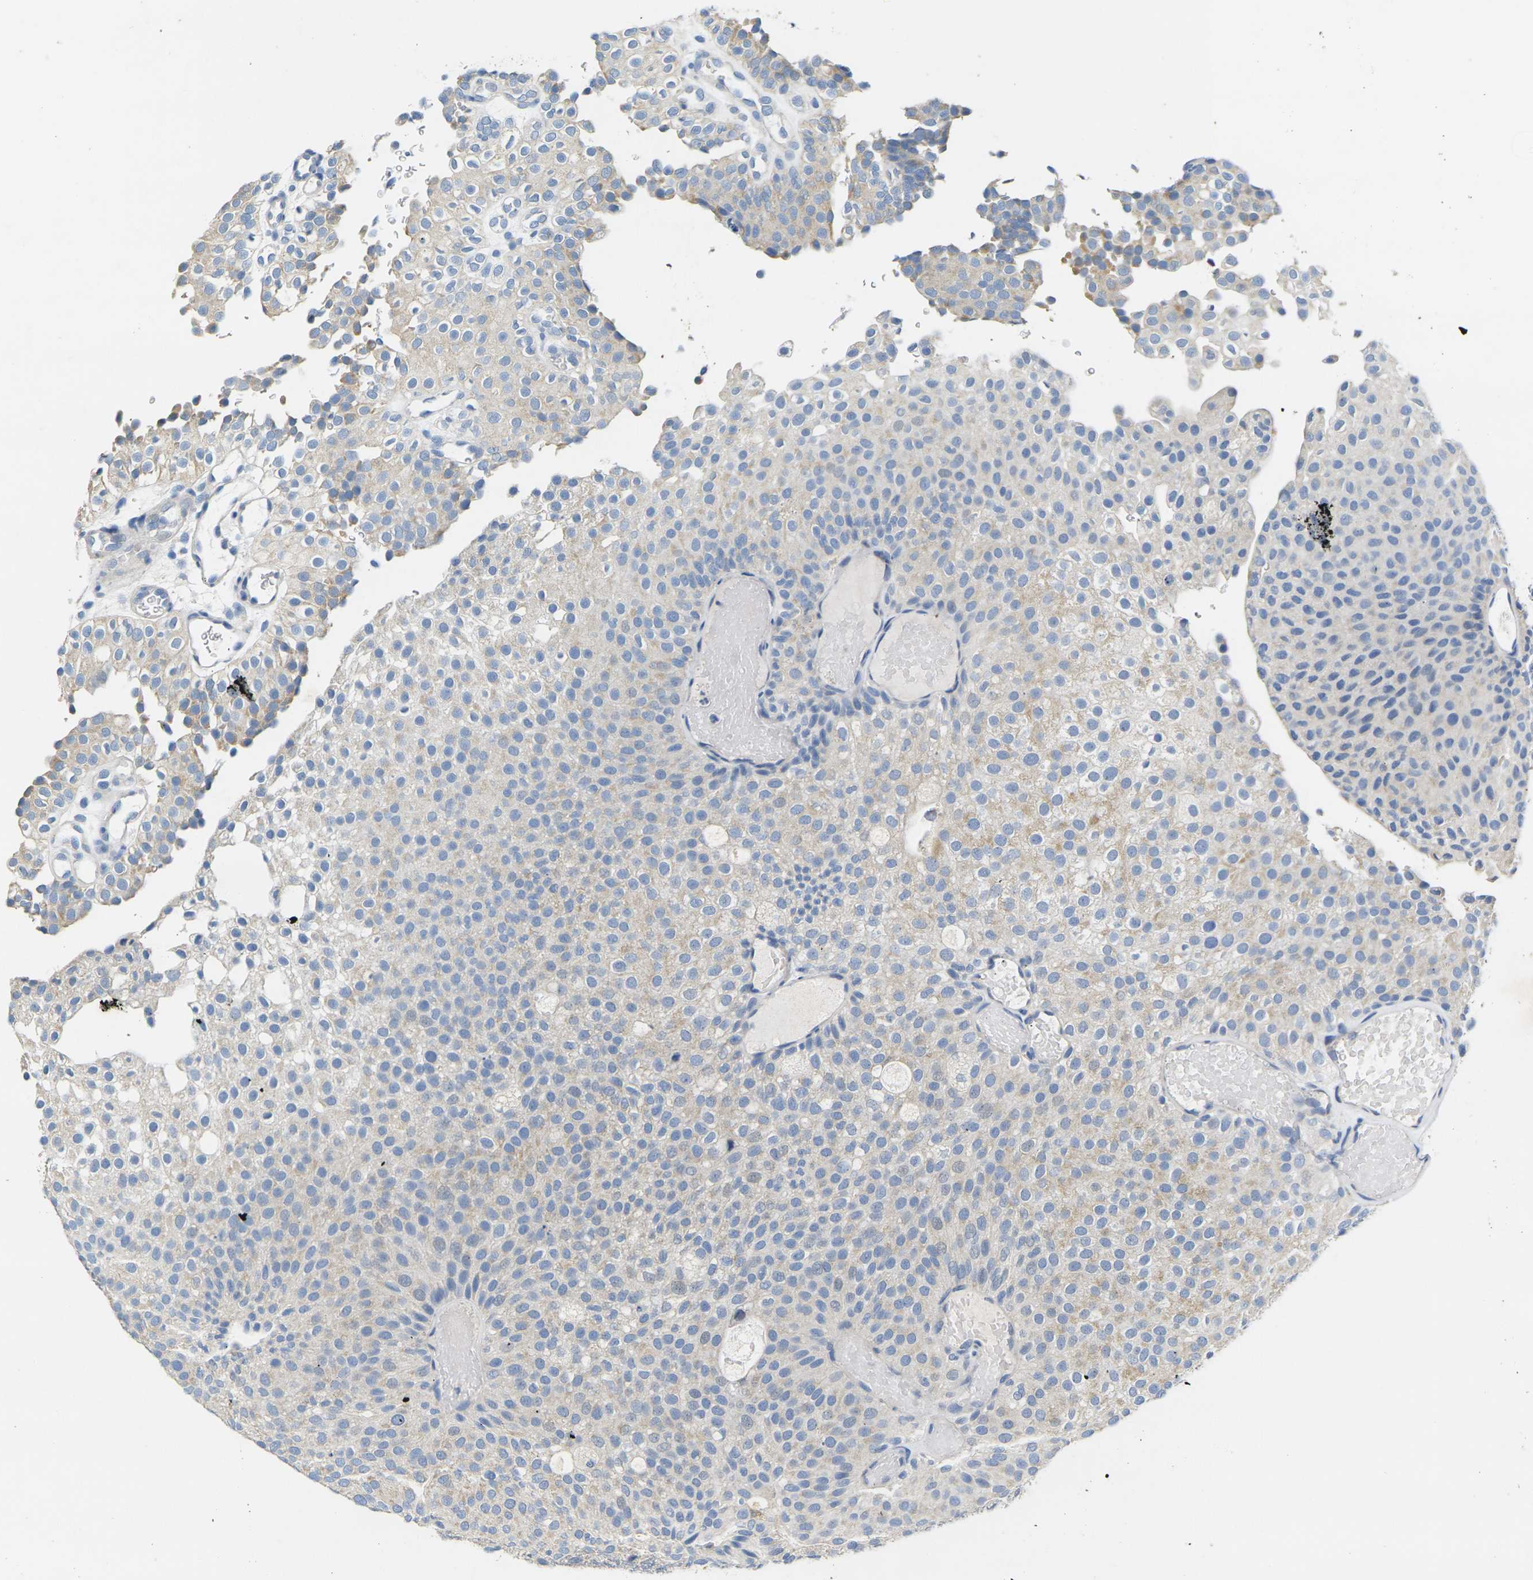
{"staining": {"intensity": "weak", "quantity": "25%-75%", "location": "cytoplasmic/membranous"}, "tissue": "urothelial cancer", "cell_type": "Tumor cells", "image_type": "cancer", "snomed": [{"axis": "morphology", "description": "Urothelial carcinoma, Low grade"}, {"axis": "topography", "description": "Urinary bladder"}], "caption": "Human urothelial carcinoma (low-grade) stained with a brown dye reveals weak cytoplasmic/membranous positive expression in approximately 25%-75% of tumor cells.", "gene": "NOCT", "patient": {"sex": "male", "age": 78}}